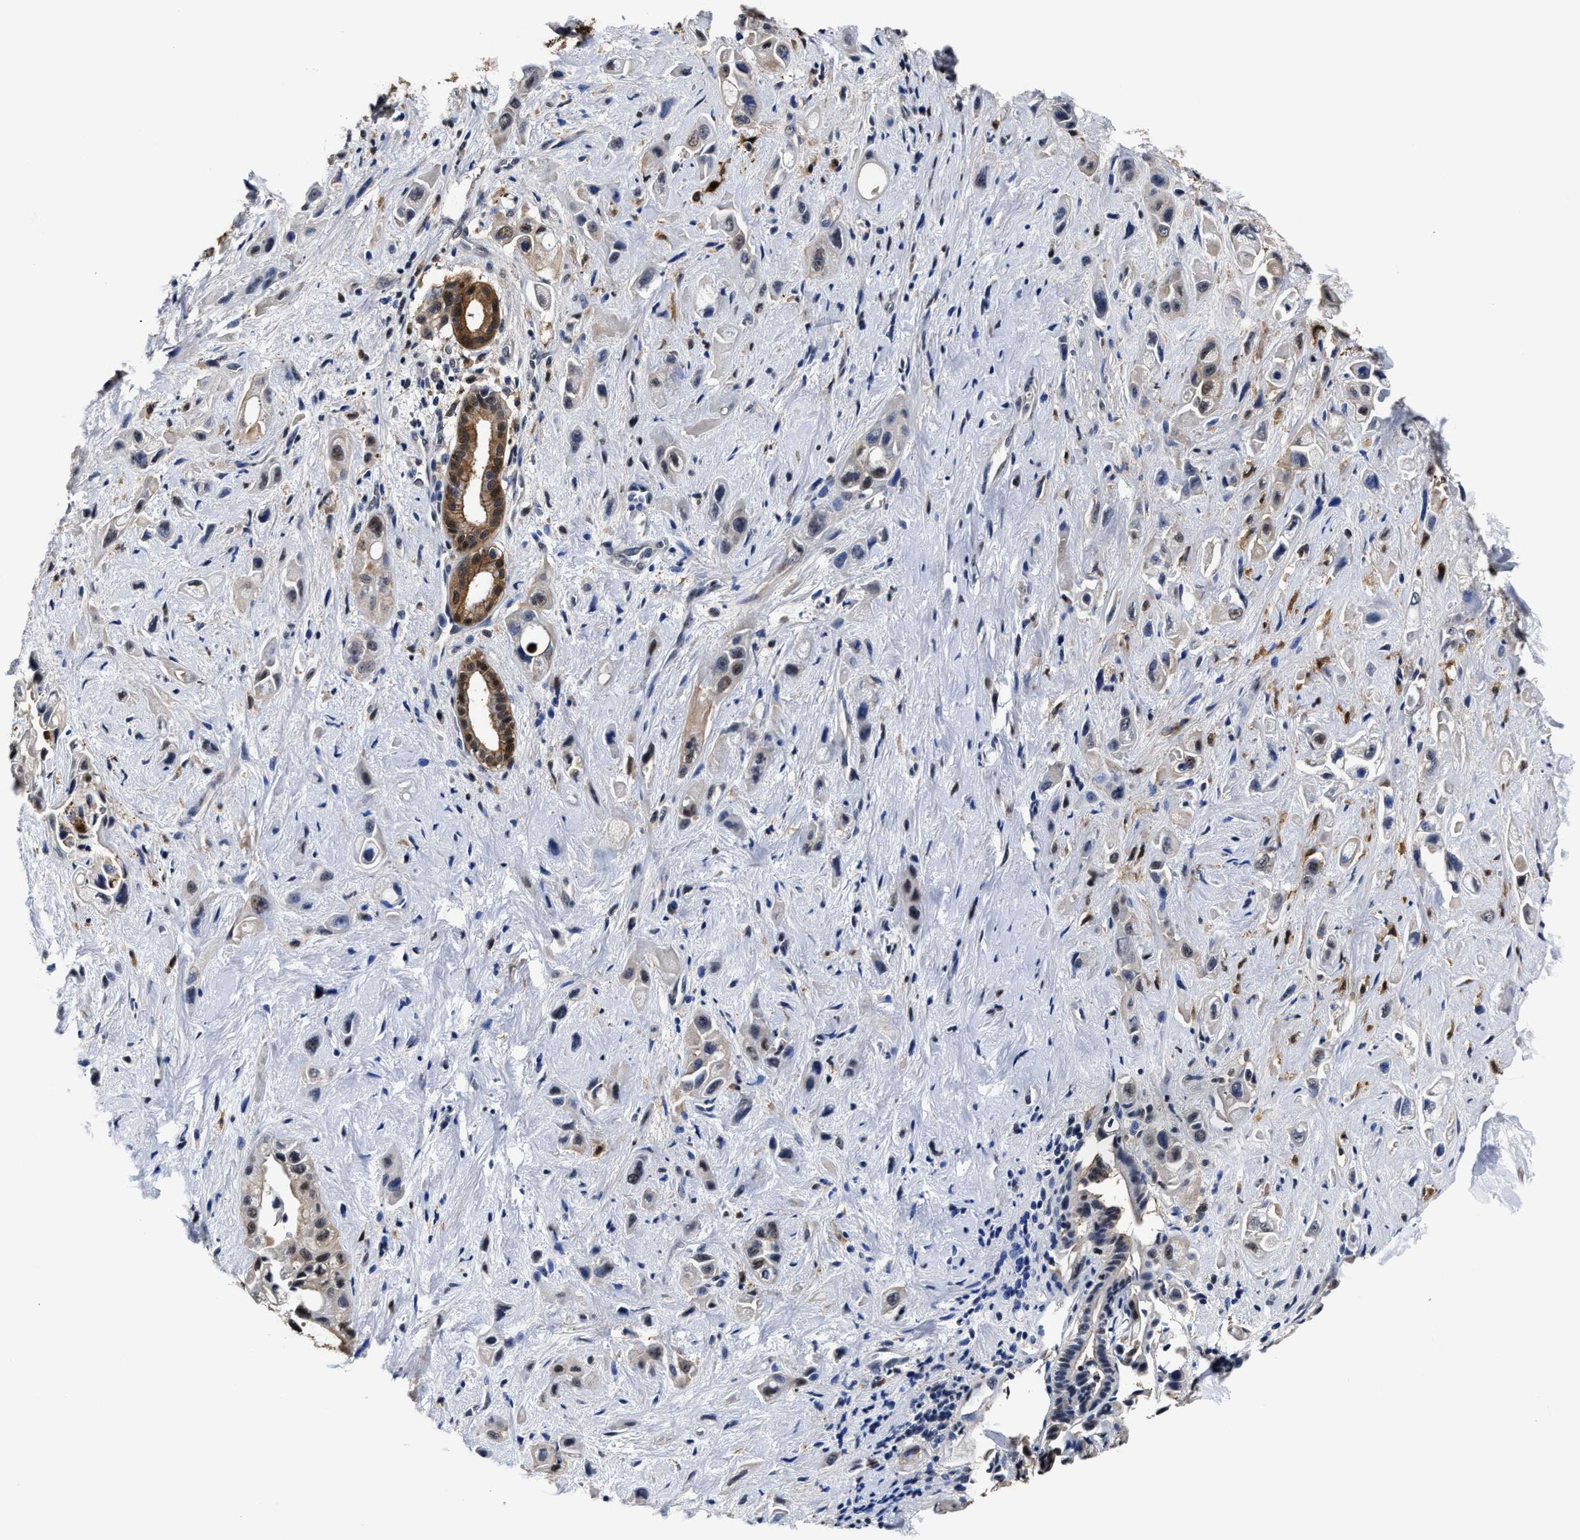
{"staining": {"intensity": "weak", "quantity": "<25%", "location": "nuclear"}, "tissue": "pancreatic cancer", "cell_type": "Tumor cells", "image_type": "cancer", "snomed": [{"axis": "morphology", "description": "Adenocarcinoma, NOS"}, {"axis": "topography", "description": "Pancreas"}], "caption": "This is a micrograph of immunohistochemistry (IHC) staining of pancreatic cancer (adenocarcinoma), which shows no staining in tumor cells.", "gene": "PRPF4B", "patient": {"sex": "female", "age": 66}}